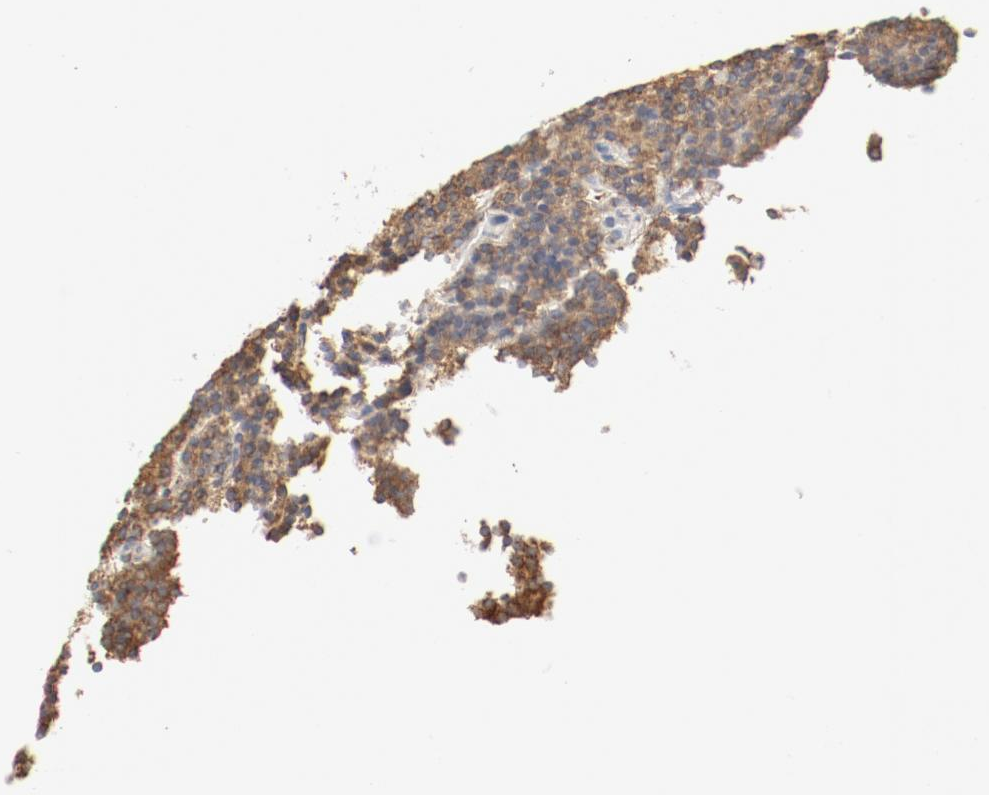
{"staining": {"intensity": "moderate", "quantity": ">75%", "location": "cytoplasmic/membranous"}, "tissue": "parathyroid gland", "cell_type": "Glandular cells", "image_type": "normal", "snomed": [{"axis": "morphology", "description": "Normal tissue, NOS"}, {"axis": "topography", "description": "Parathyroid gland"}], "caption": "Parathyroid gland was stained to show a protein in brown. There is medium levels of moderate cytoplasmic/membranous staining in about >75% of glandular cells.", "gene": "RPS6", "patient": {"sex": "female", "age": 45}}